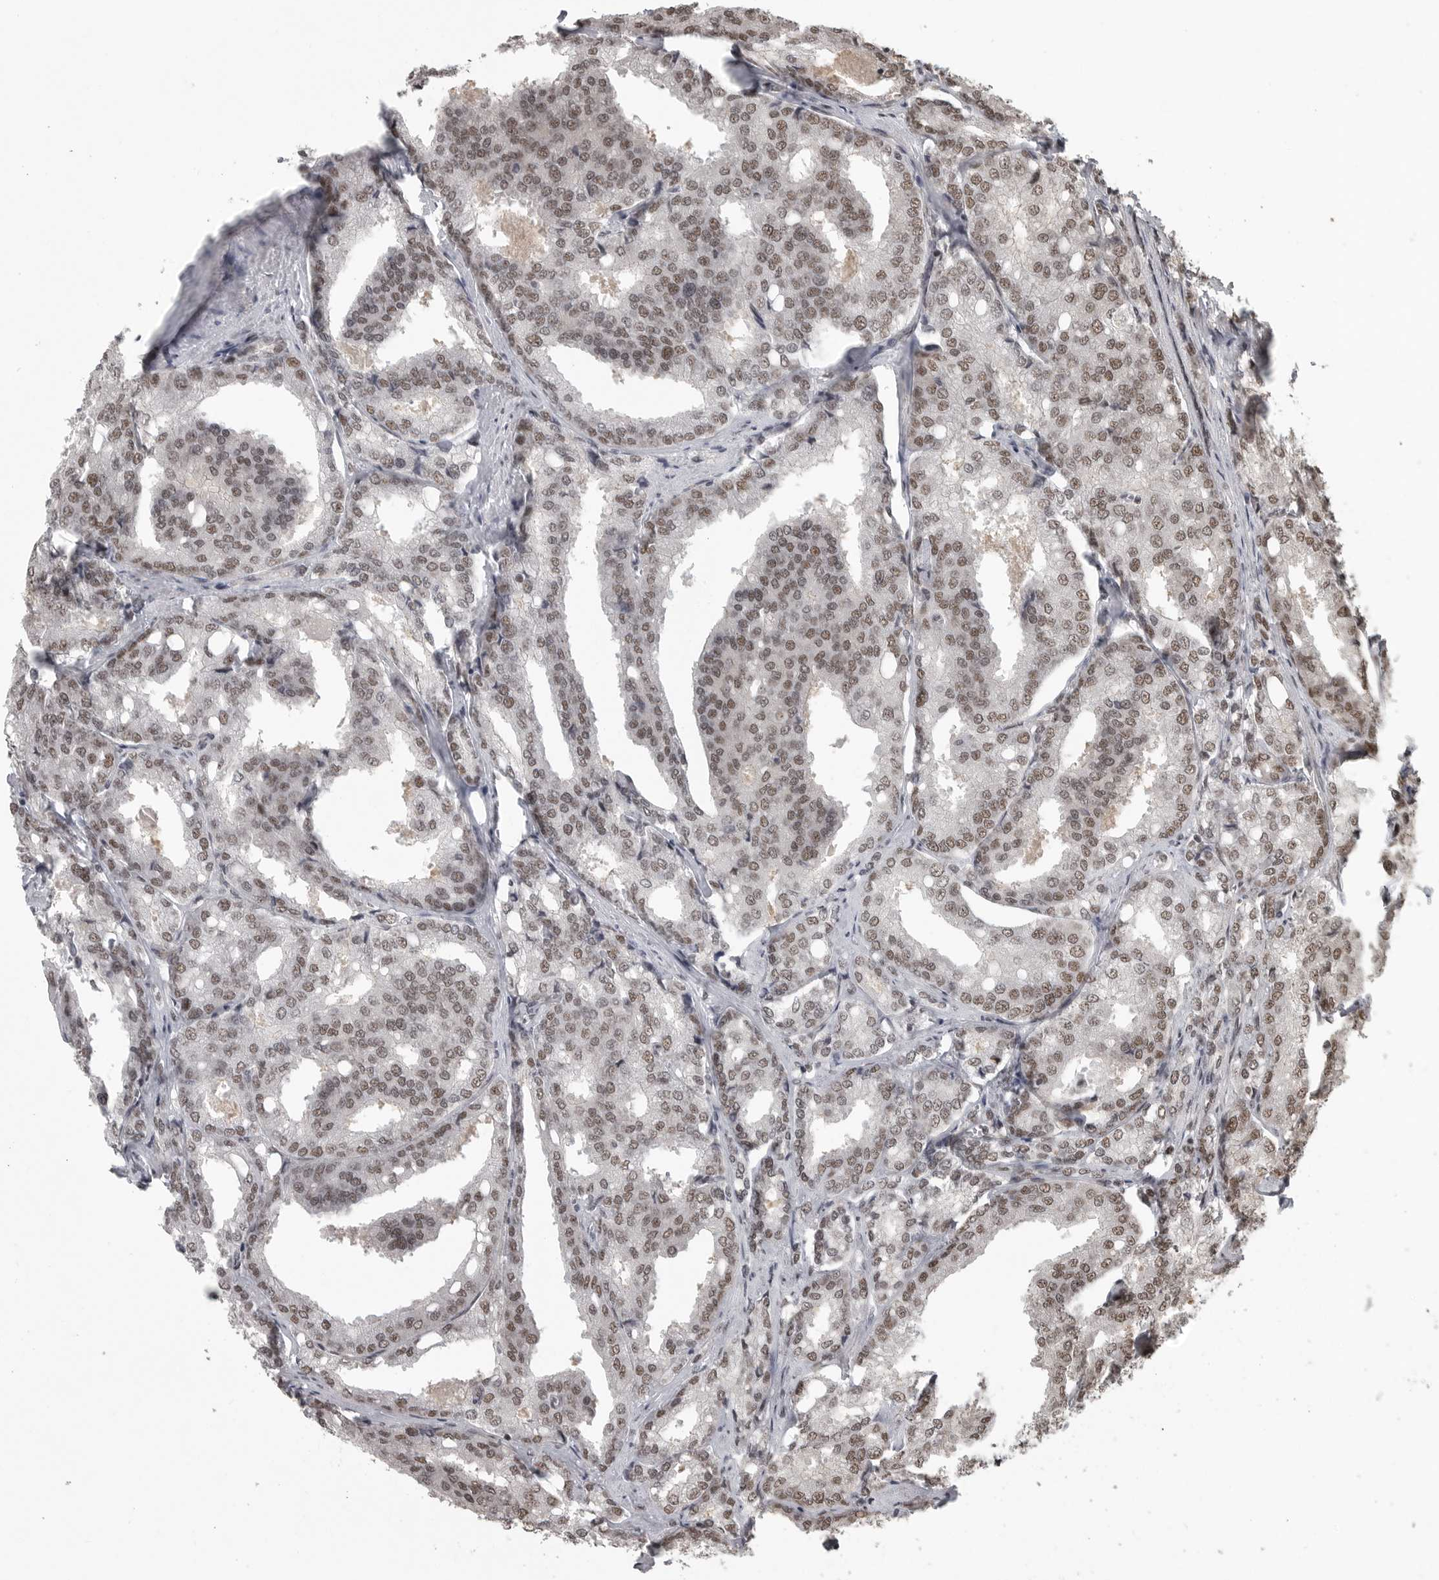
{"staining": {"intensity": "moderate", "quantity": ">75%", "location": "nuclear"}, "tissue": "prostate cancer", "cell_type": "Tumor cells", "image_type": "cancer", "snomed": [{"axis": "morphology", "description": "Adenocarcinoma, High grade"}, {"axis": "topography", "description": "Prostate"}], "caption": "Brown immunohistochemical staining in human prostate cancer reveals moderate nuclear expression in approximately >75% of tumor cells.", "gene": "CBLL1", "patient": {"sex": "male", "age": 50}}